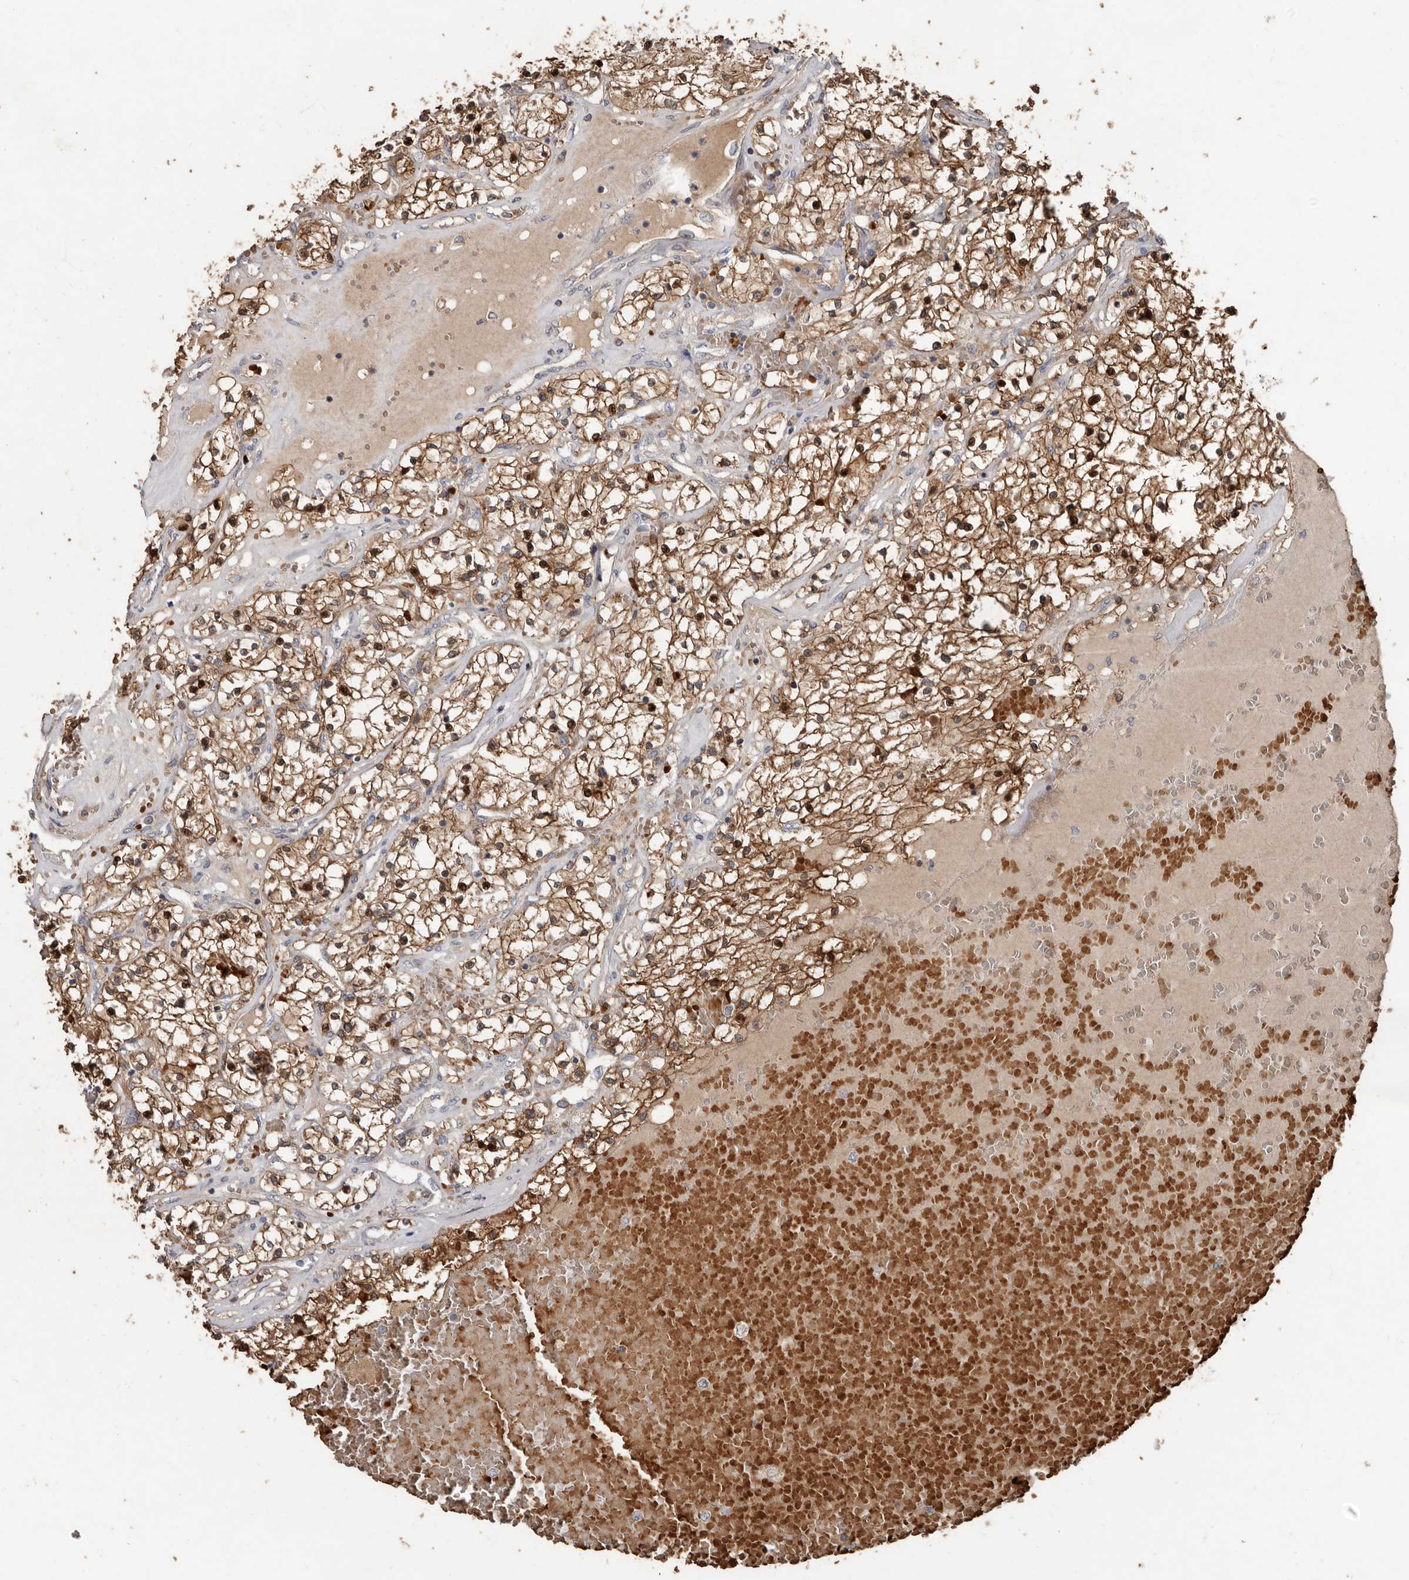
{"staining": {"intensity": "moderate", "quantity": ">75%", "location": "cytoplasmic/membranous,nuclear"}, "tissue": "renal cancer", "cell_type": "Tumor cells", "image_type": "cancer", "snomed": [{"axis": "morphology", "description": "Normal tissue, NOS"}, {"axis": "morphology", "description": "Adenocarcinoma, NOS"}, {"axis": "topography", "description": "Kidney"}], "caption": "A brown stain labels moderate cytoplasmic/membranous and nuclear positivity of a protein in human renal adenocarcinoma tumor cells.", "gene": "KIF26B", "patient": {"sex": "male", "age": 68}}